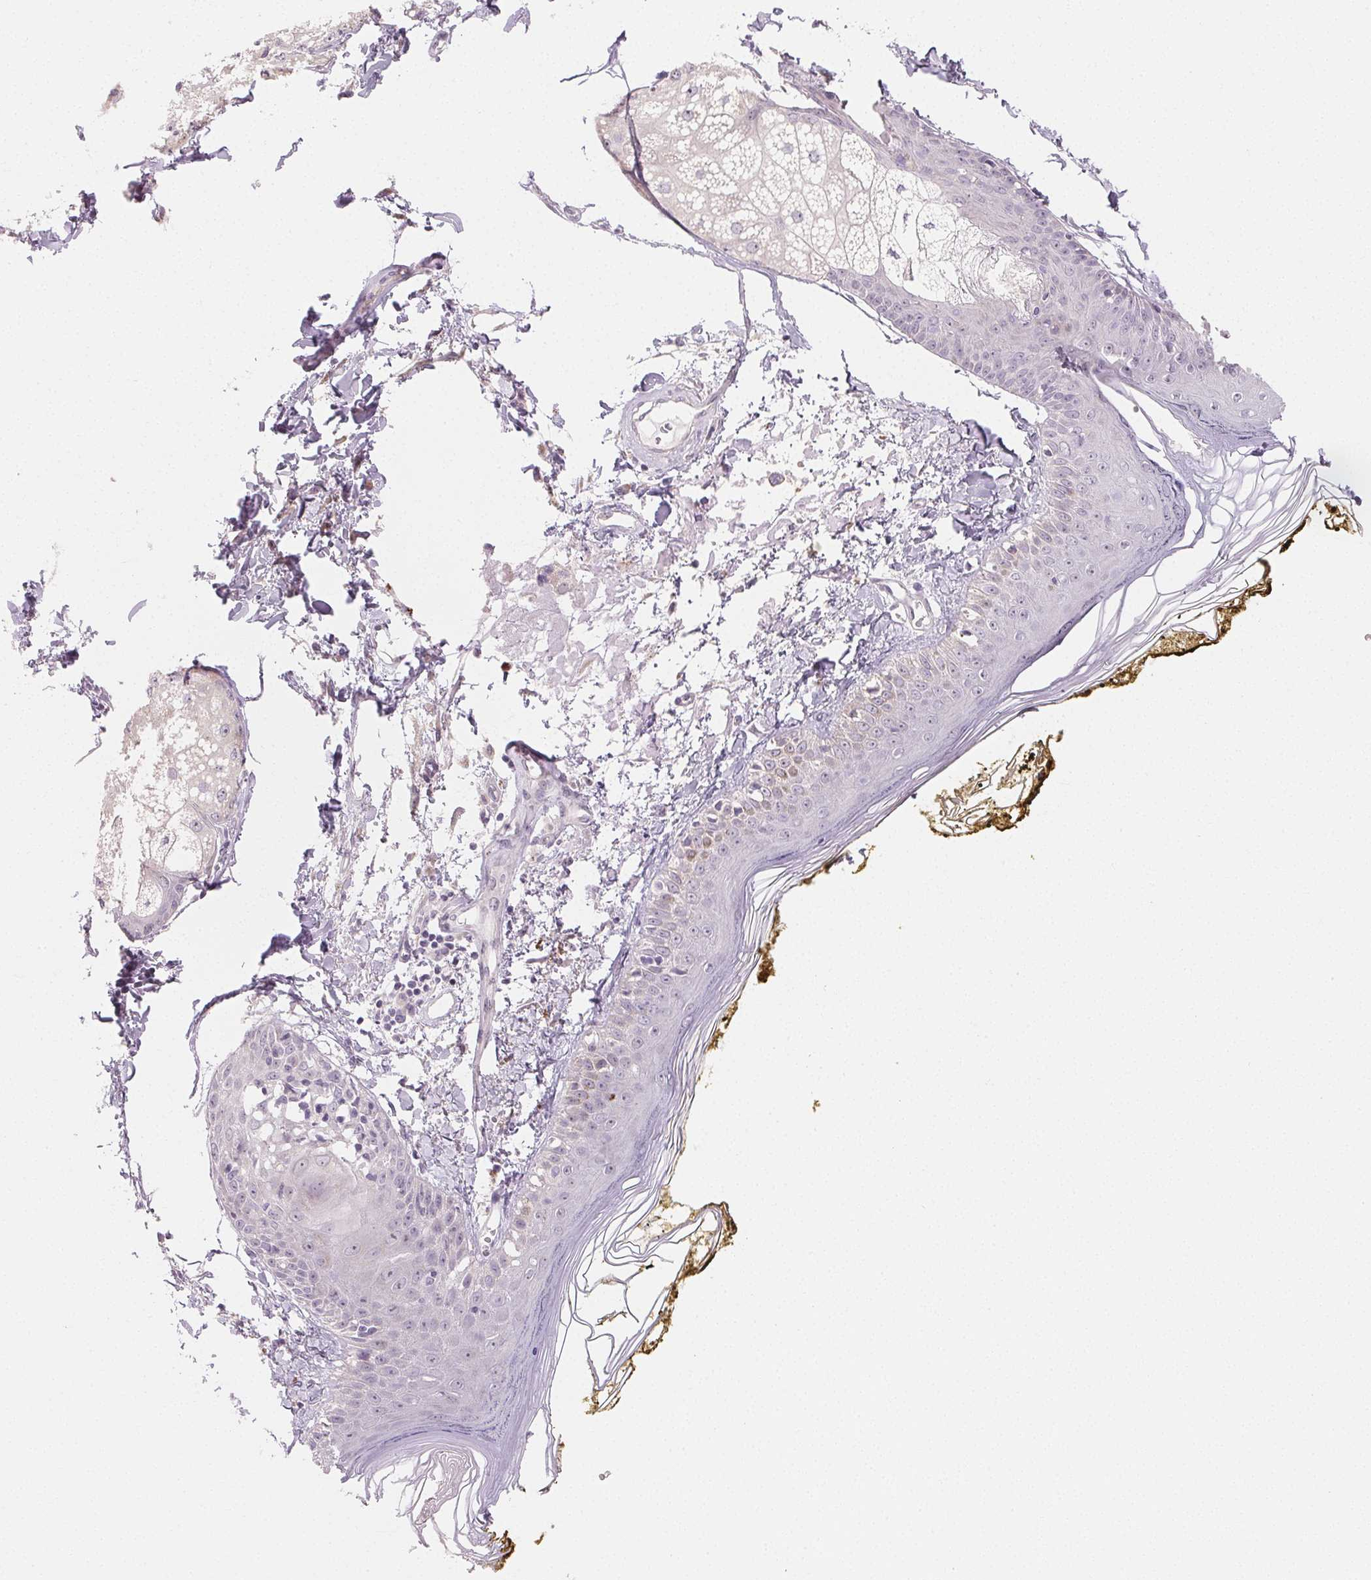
{"staining": {"intensity": "negative", "quantity": "none", "location": "none"}, "tissue": "skin", "cell_type": "Fibroblasts", "image_type": "normal", "snomed": [{"axis": "morphology", "description": "Normal tissue, NOS"}, {"axis": "topography", "description": "Skin"}], "caption": "This is a micrograph of IHC staining of unremarkable skin, which shows no expression in fibroblasts. (DAB immunohistochemistry with hematoxylin counter stain).", "gene": "MYBL1", "patient": {"sex": "male", "age": 76}}